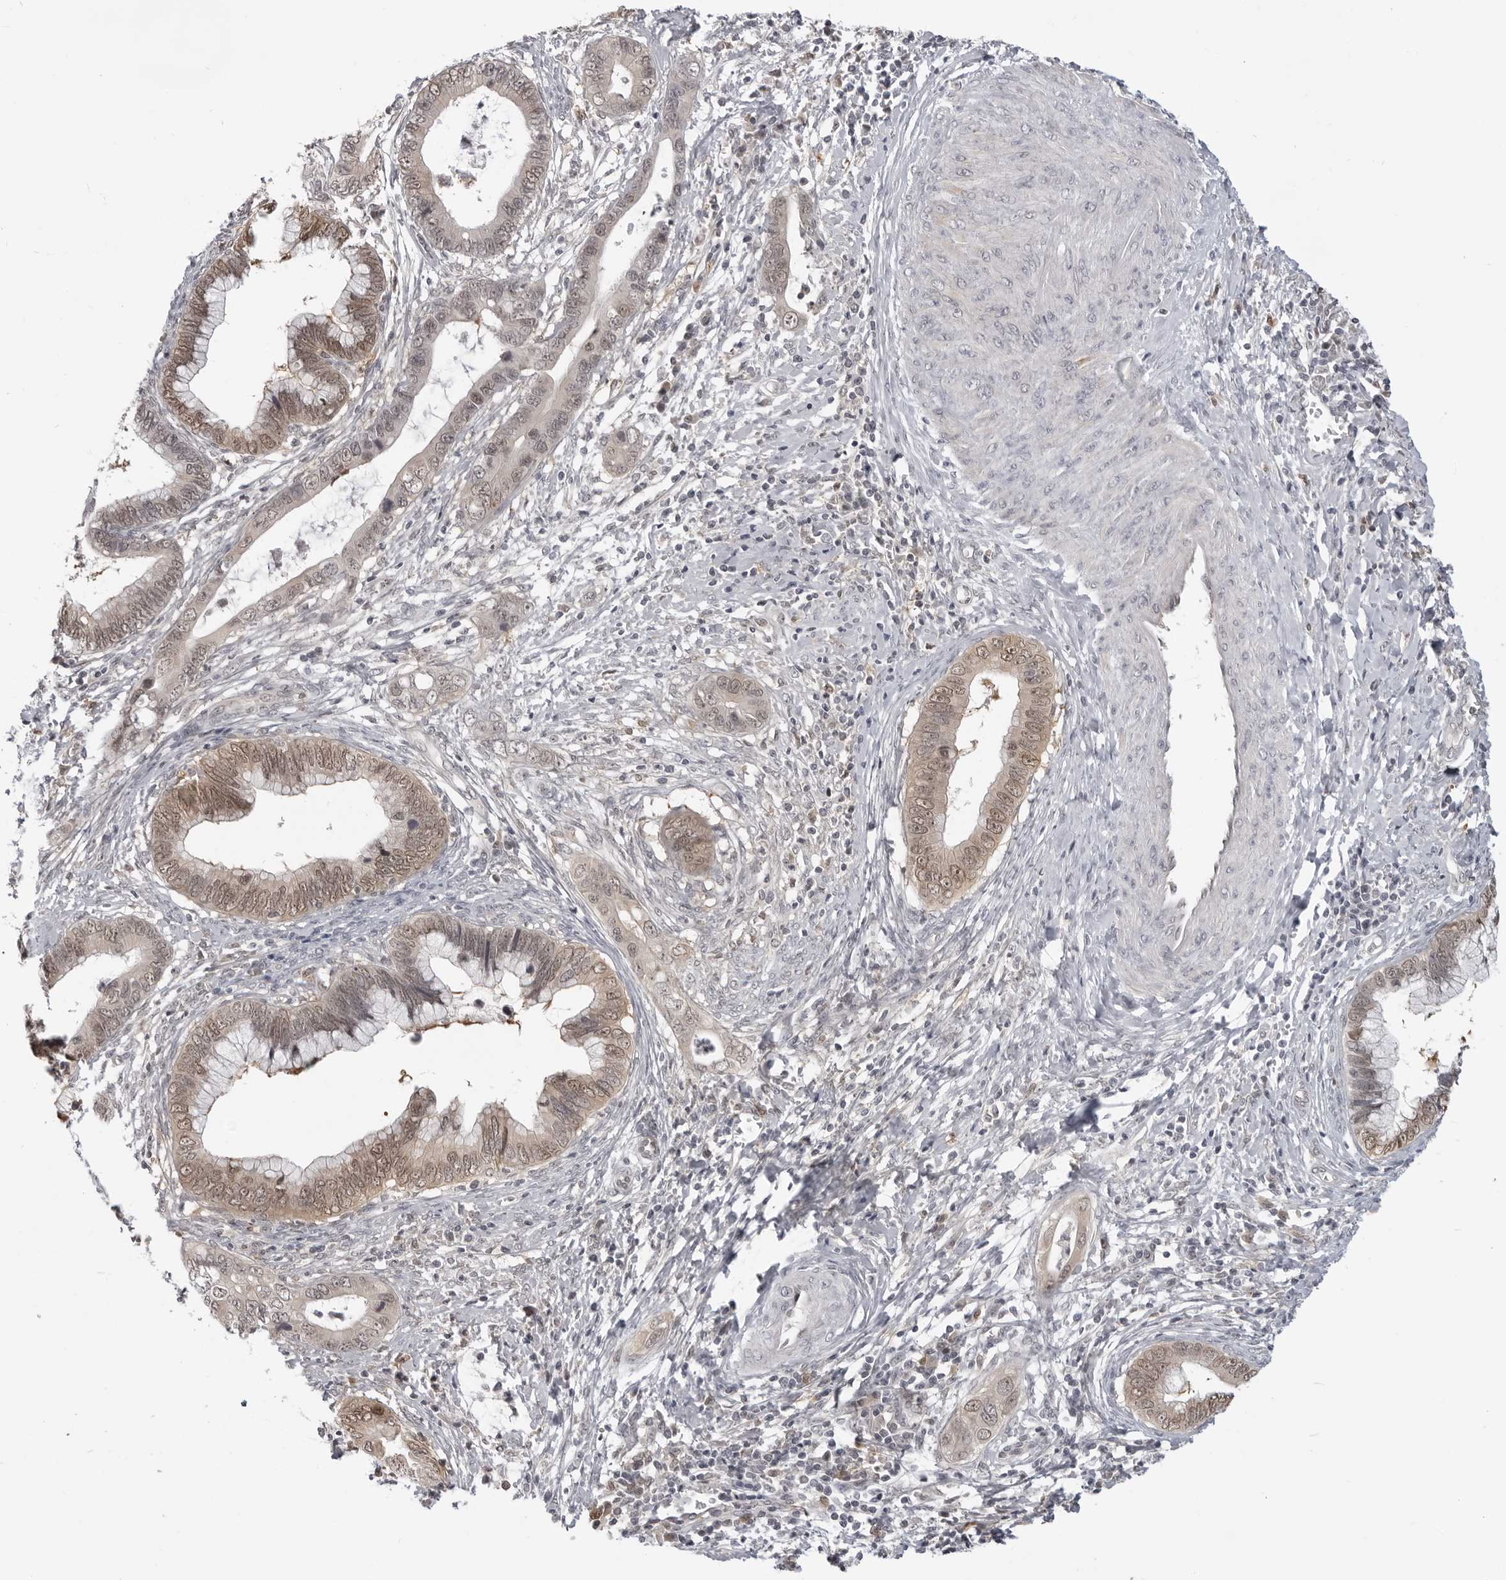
{"staining": {"intensity": "moderate", "quantity": "25%-75%", "location": "nuclear"}, "tissue": "cervical cancer", "cell_type": "Tumor cells", "image_type": "cancer", "snomed": [{"axis": "morphology", "description": "Adenocarcinoma, NOS"}, {"axis": "topography", "description": "Cervix"}], "caption": "A brown stain shows moderate nuclear expression of a protein in human cervical cancer tumor cells. The staining was performed using DAB (3,3'-diaminobenzidine), with brown indicating positive protein expression. Nuclei are stained blue with hematoxylin.", "gene": "SRGAP2", "patient": {"sex": "female", "age": 44}}